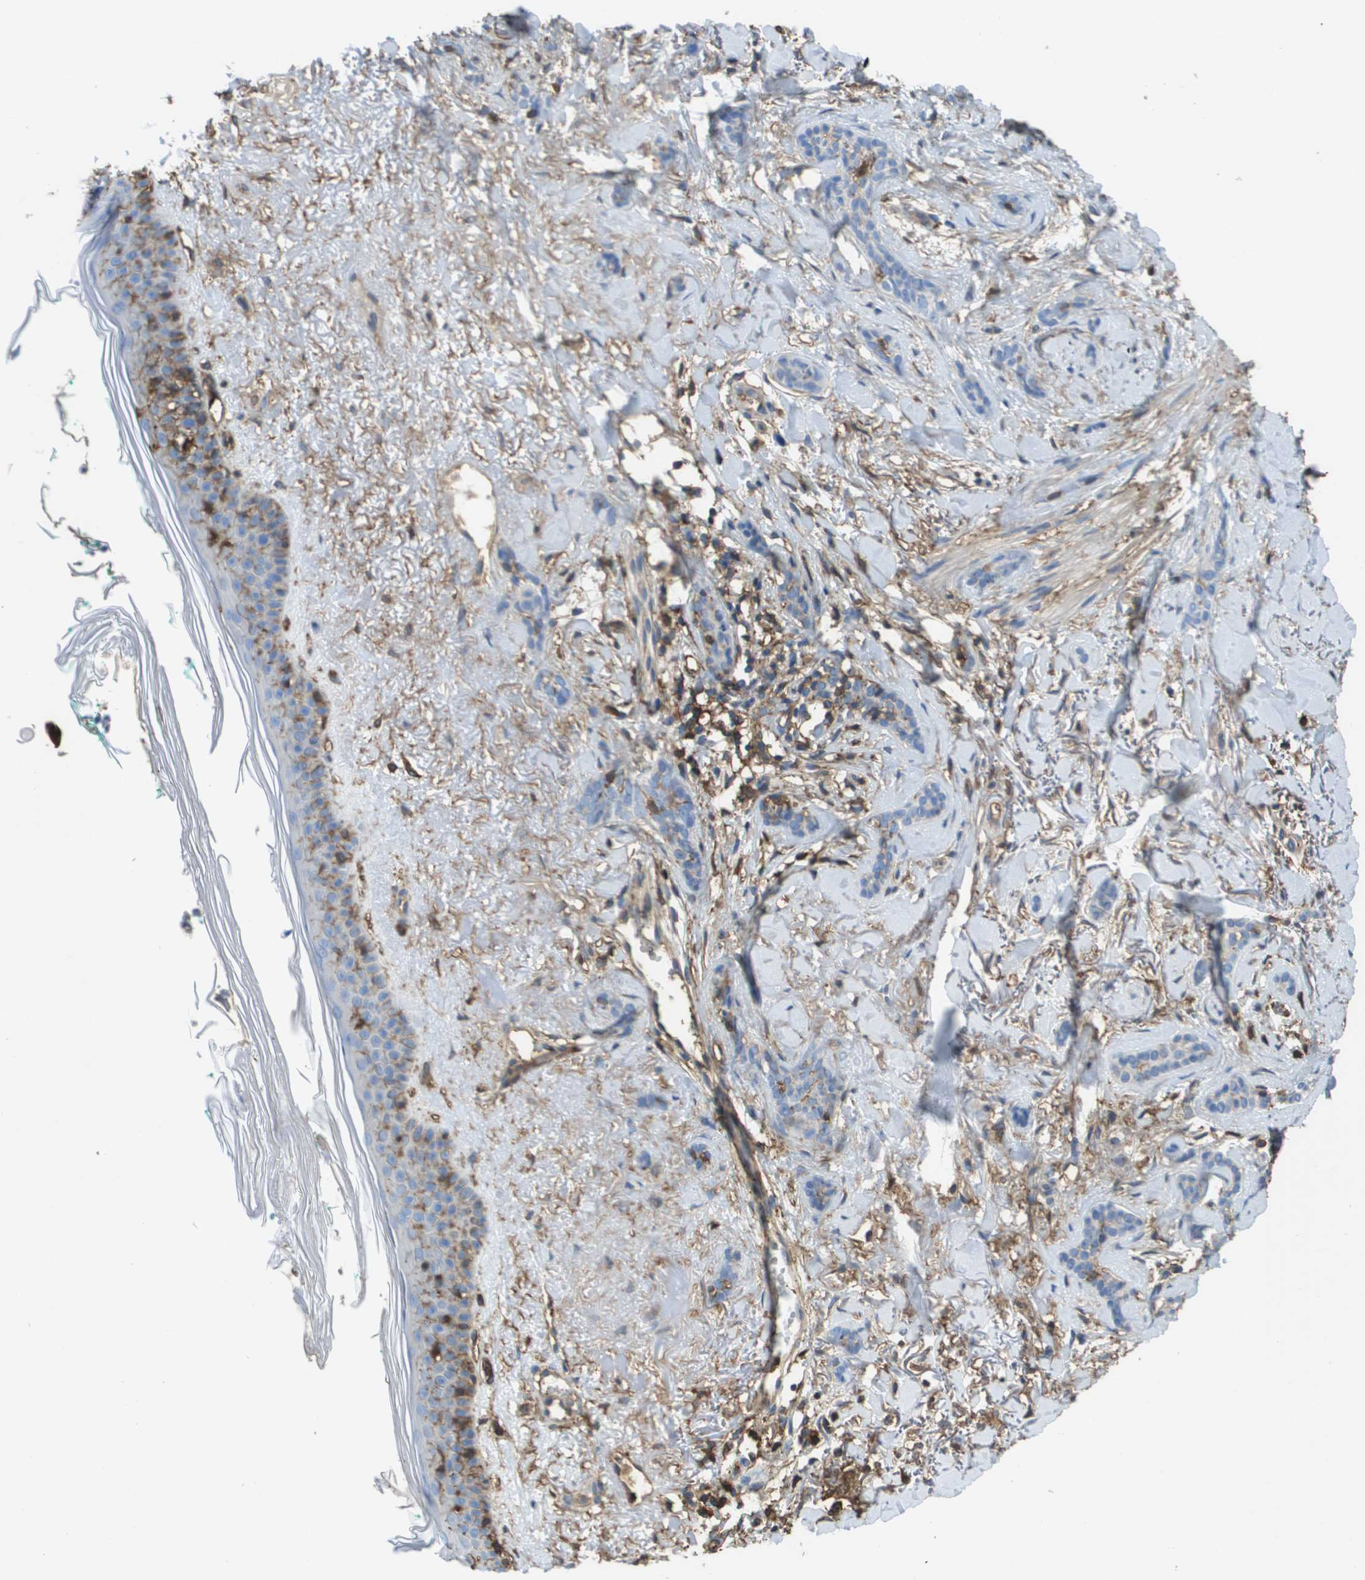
{"staining": {"intensity": "negative", "quantity": "none", "location": "none"}, "tissue": "skin cancer", "cell_type": "Tumor cells", "image_type": "cancer", "snomed": [{"axis": "morphology", "description": "Basal cell carcinoma"}, {"axis": "morphology", "description": "Adnexal tumor, benign"}, {"axis": "topography", "description": "Skin"}], "caption": "This is an IHC micrograph of human skin basal cell carcinoma. There is no expression in tumor cells.", "gene": "PASK", "patient": {"sex": "female", "age": 42}}